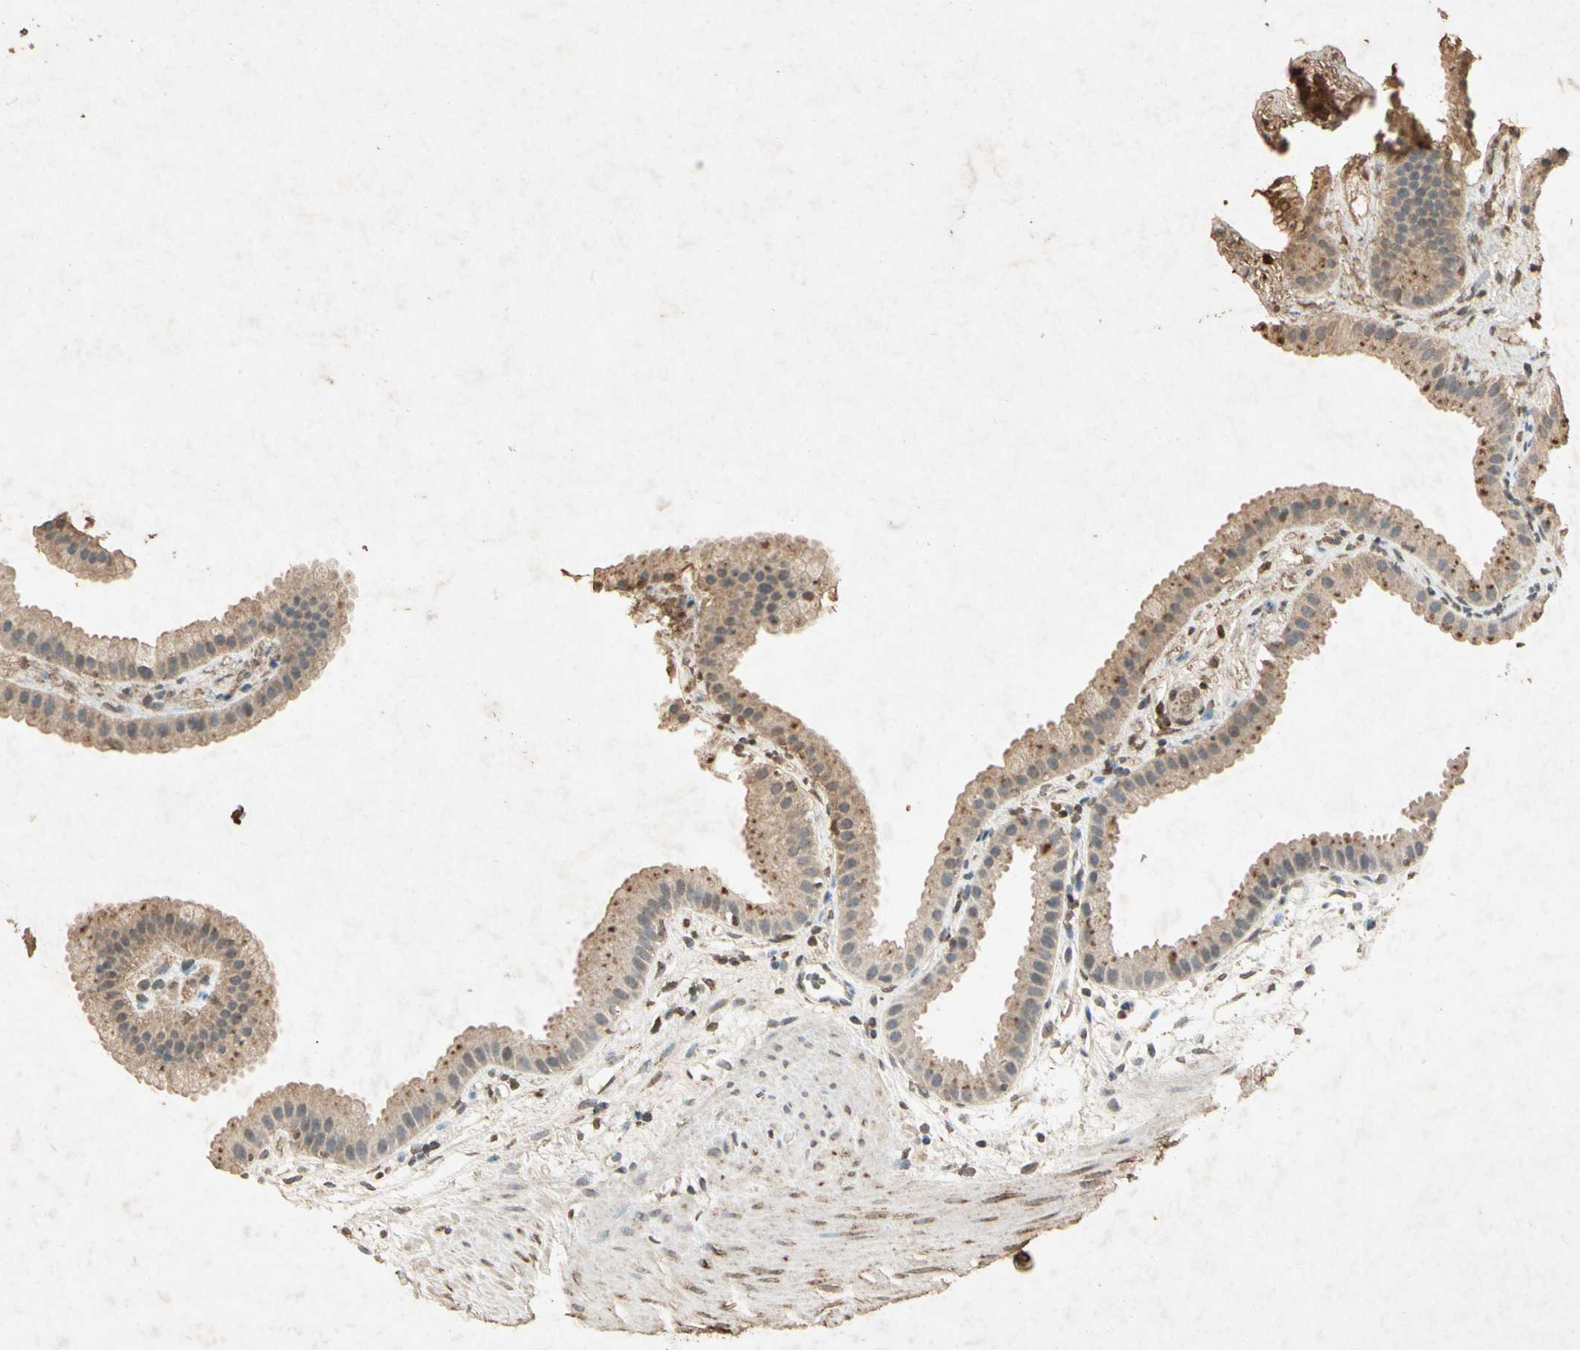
{"staining": {"intensity": "moderate", "quantity": ">75%", "location": "cytoplasmic/membranous"}, "tissue": "gallbladder", "cell_type": "Glandular cells", "image_type": "normal", "snomed": [{"axis": "morphology", "description": "Normal tissue, NOS"}, {"axis": "topography", "description": "Gallbladder"}], "caption": "Protein staining of unremarkable gallbladder reveals moderate cytoplasmic/membranous positivity in about >75% of glandular cells.", "gene": "MSRB1", "patient": {"sex": "female", "age": 64}}